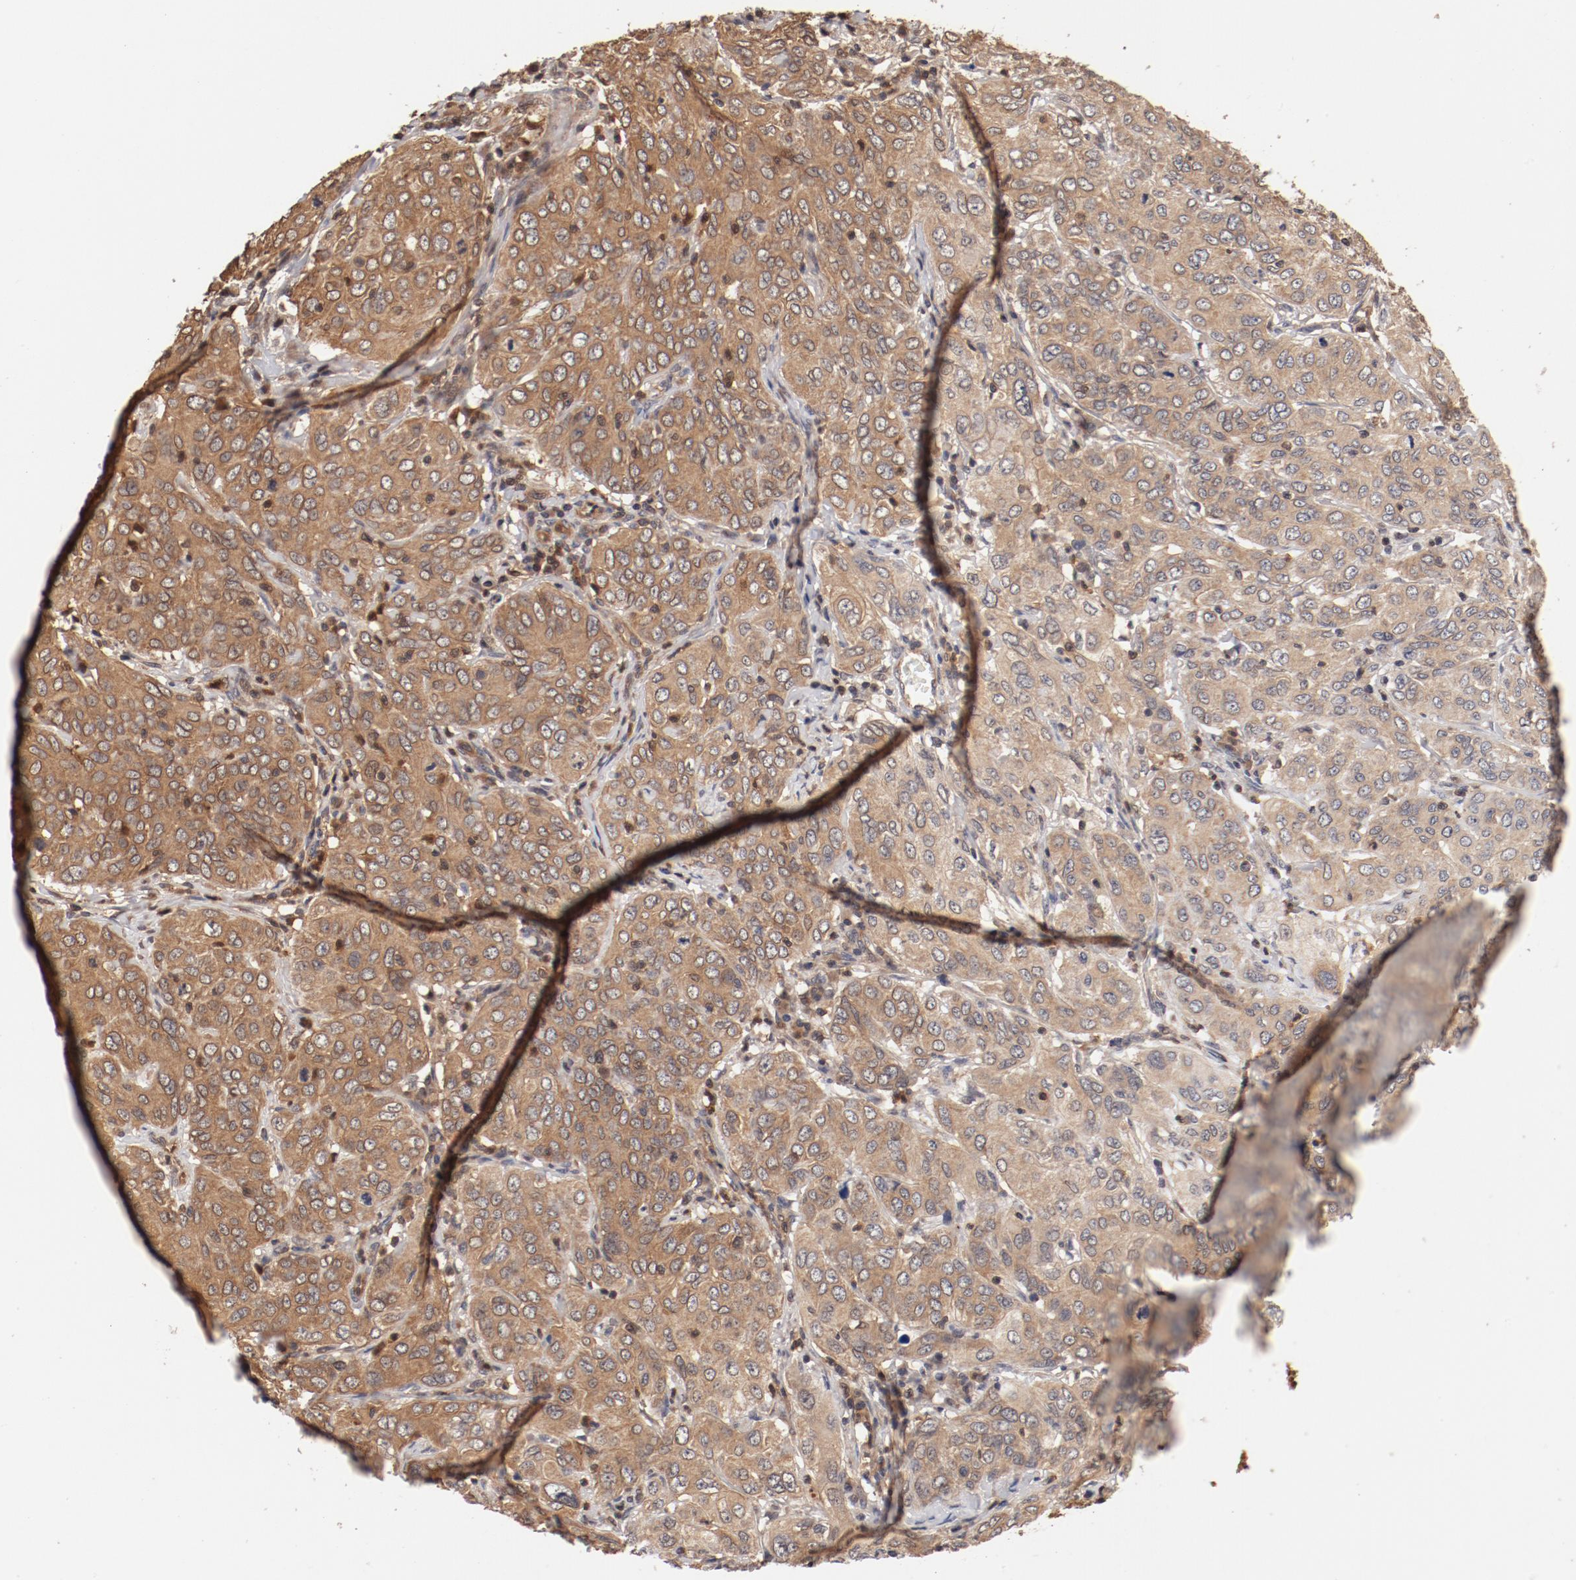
{"staining": {"intensity": "moderate", "quantity": ">75%", "location": "cytoplasmic/membranous"}, "tissue": "cervical cancer", "cell_type": "Tumor cells", "image_type": "cancer", "snomed": [{"axis": "morphology", "description": "Squamous cell carcinoma, NOS"}, {"axis": "topography", "description": "Cervix"}], "caption": "Cervical squamous cell carcinoma was stained to show a protein in brown. There is medium levels of moderate cytoplasmic/membranous staining in approximately >75% of tumor cells.", "gene": "GUF1", "patient": {"sex": "female", "age": 38}}